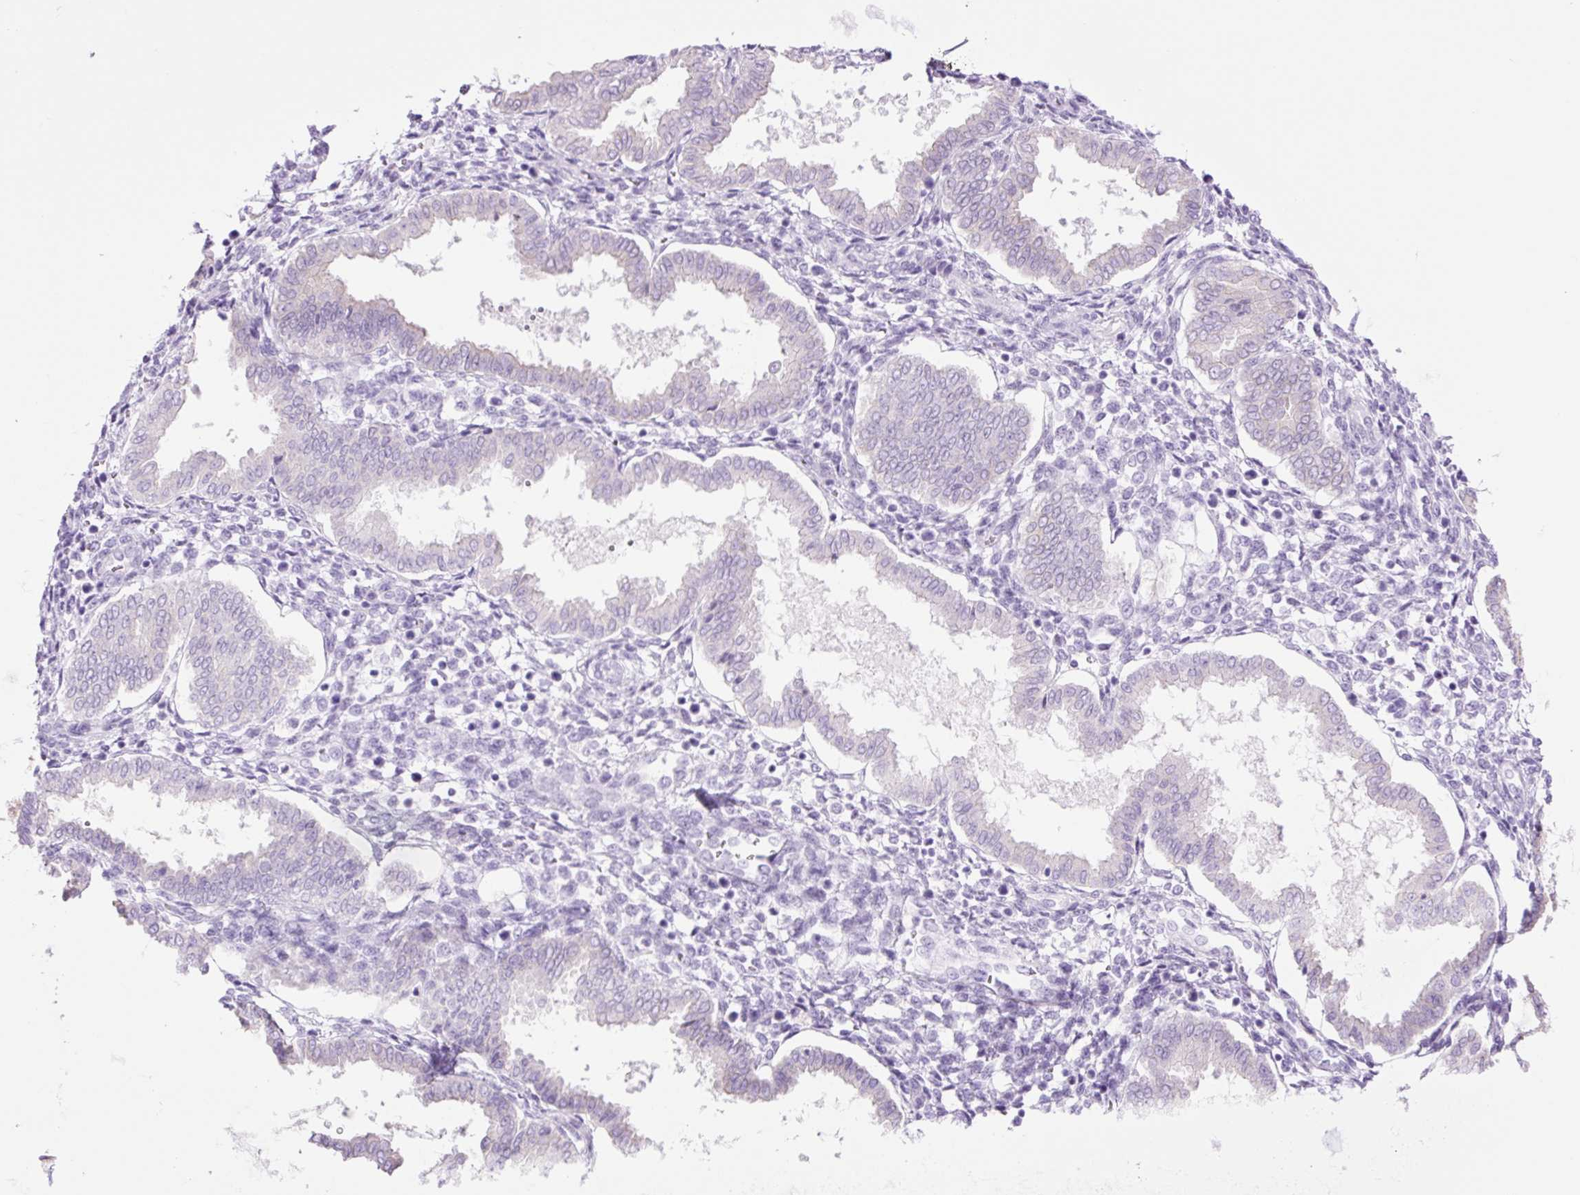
{"staining": {"intensity": "negative", "quantity": "none", "location": "none"}, "tissue": "endometrium", "cell_type": "Cells in endometrial stroma", "image_type": "normal", "snomed": [{"axis": "morphology", "description": "Normal tissue, NOS"}, {"axis": "topography", "description": "Endometrium"}], "caption": "A high-resolution photomicrograph shows immunohistochemistry staining of unremarkable endometrium, which reveals no significant staining in cells in endometrial stroma.", "gene": "TFF2", "patient": {"sex": "female", "age": 24}}